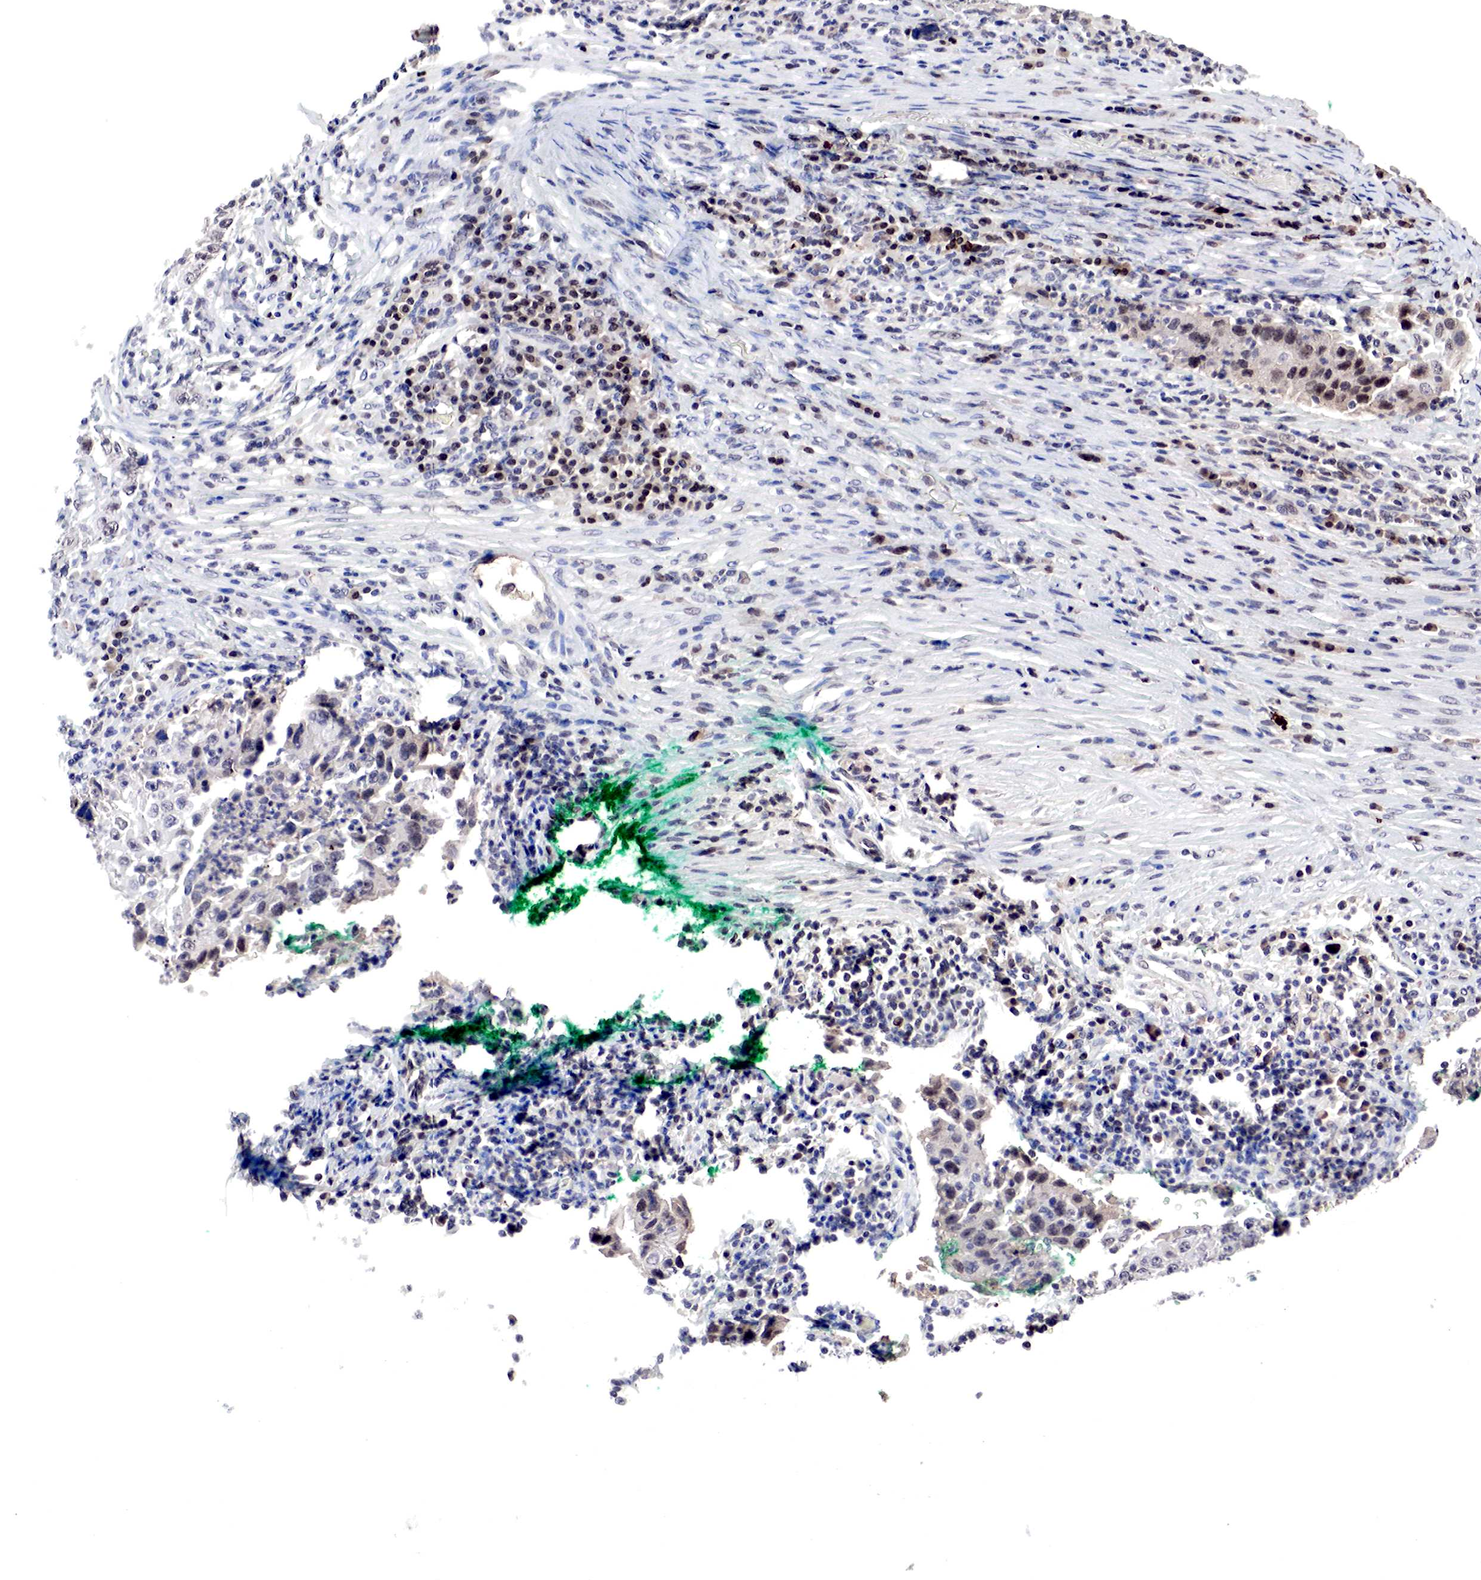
{"staining": {"intensity": "negative", "quantity": "none", "location": "none"}, "tissue": "lung cancer", "cell_type": "Tumor cells", "image_type": "cancer", "snomed": [{"axis": "morphology", "description": "Squamous cell carcinoma, NOS"}, {"axis": "topography", "description": "Lung"}], "caption": "A micrograph of lung squamous cell carcinoma stained for a protein shows no brown staining in tumor cells.", "gene": "DACH2", "patient": {"sex": "male", "age": 64}}